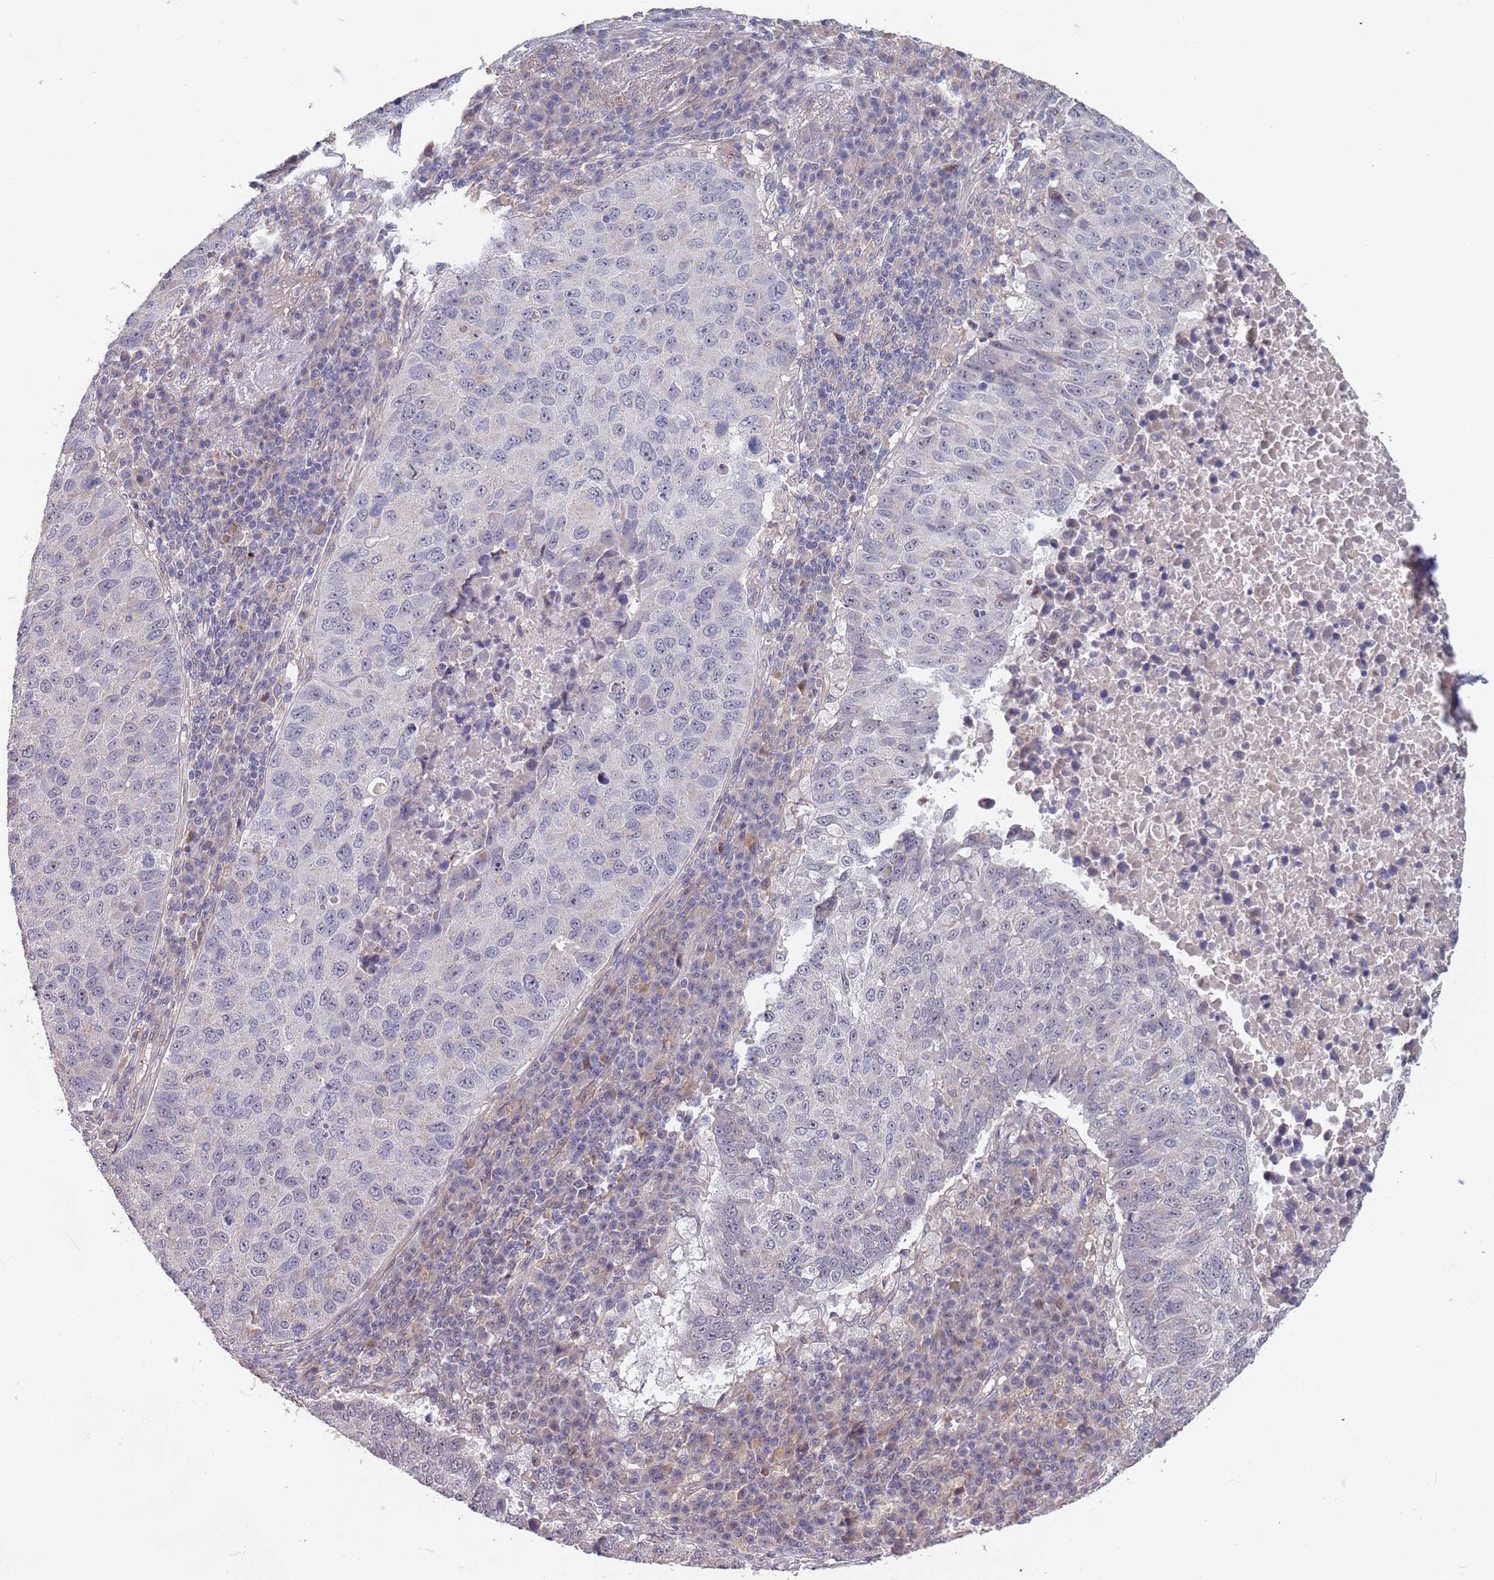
{"staining": {"intensity": "negative", "quantity": "none", "location": "none"}, "tissue": "lung cancer", "cell_type": "Tumor cells", "image_type": "cancer", "snomed": [{"axis": "morphology", "description": "Squamous cell carcinoma, NOS"}, {"axis": "topography", "description": "Lung"}], "caption": "DAB immunohistochemical staining of squamous cell carcinoma (lung) demonstrates no significant positivity in tumor cells.", "gene": "TMEM64", "patient": {"sex": "male", "age": 73}}